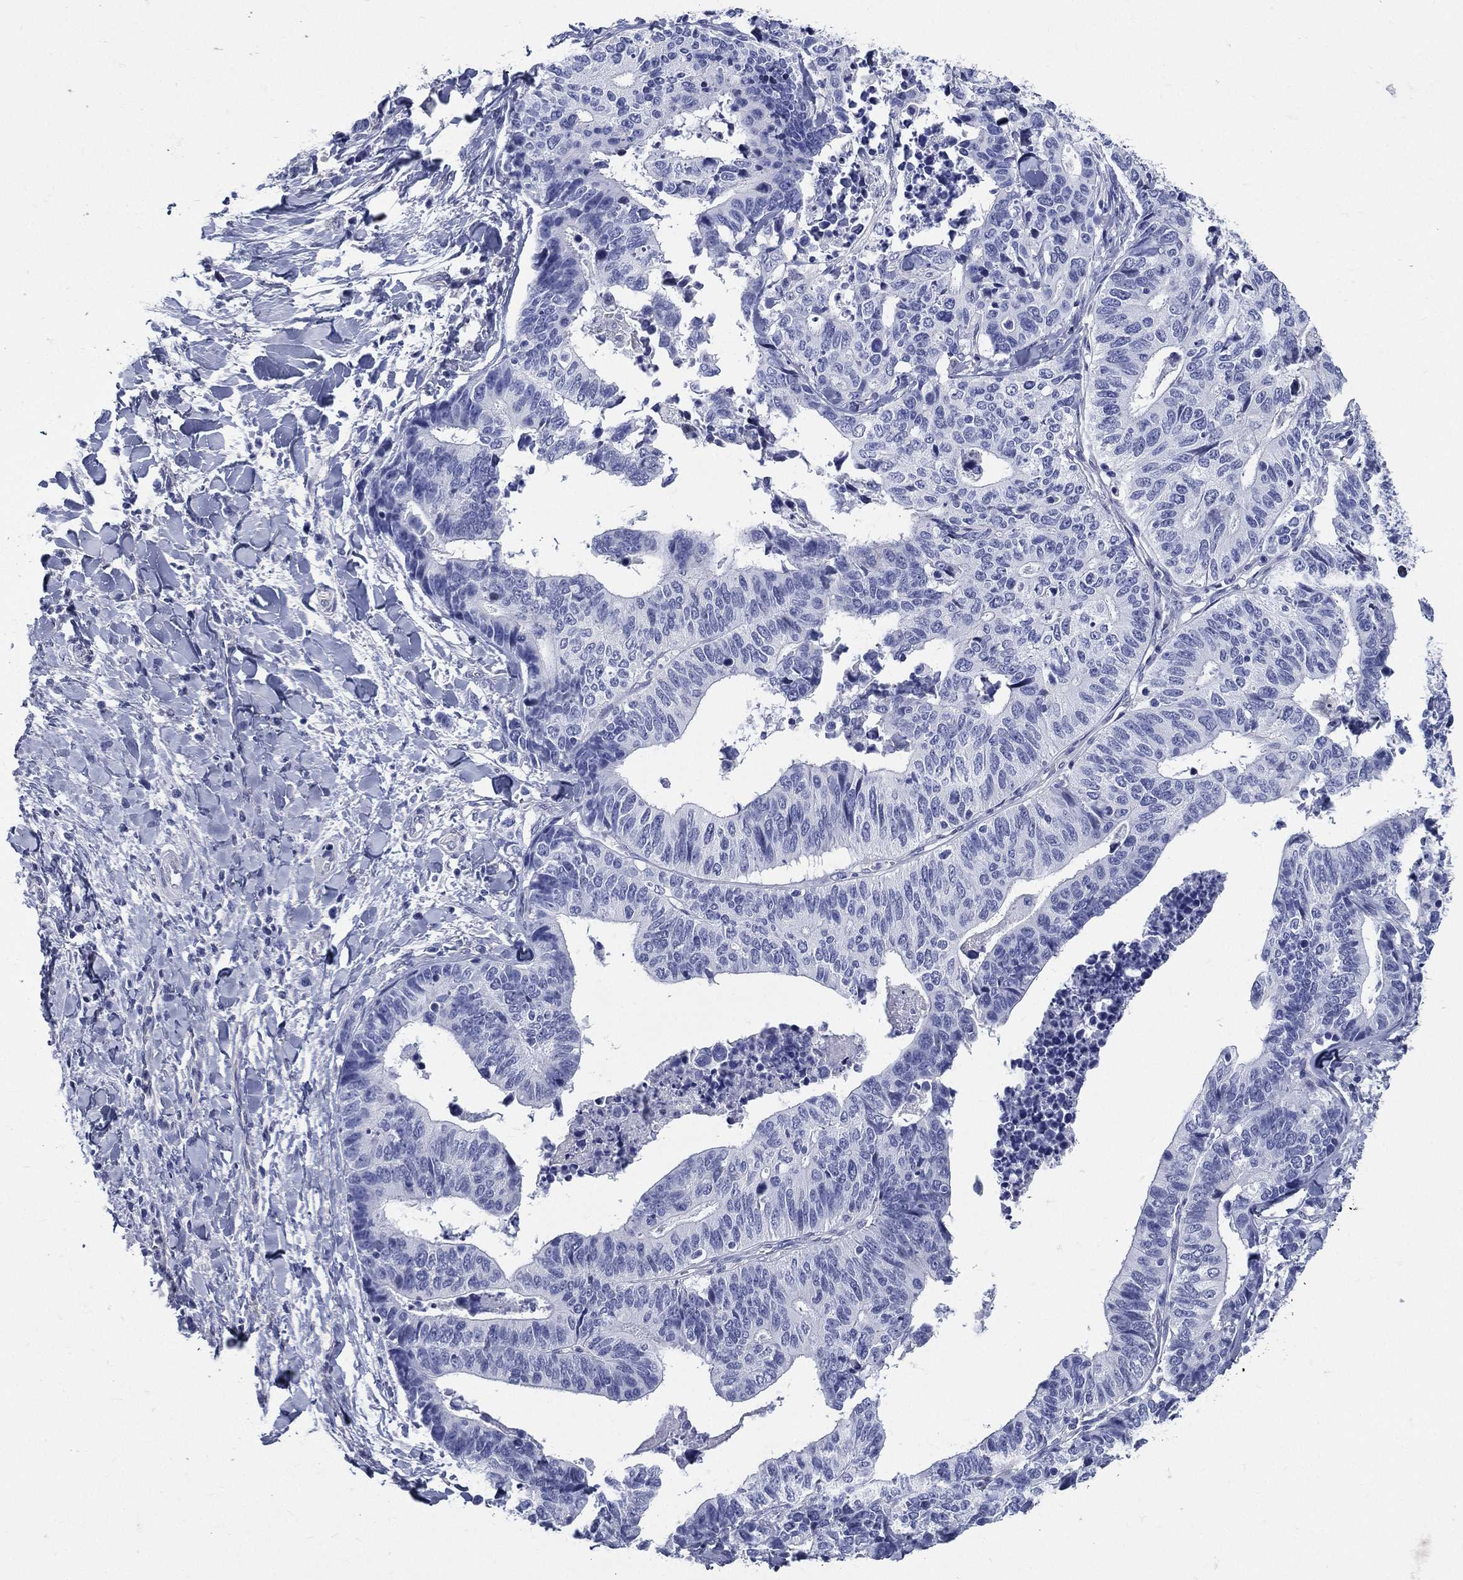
{"staining": {"intensity": "negative", "quantity": "none", "location": "none"}, "tissue": "stomach cancer", "cell_type": "Tumor cells", "image_type": "cancer", "snomed": [{"axis": "morphology", "description": "Adenocarcinoma, NOS"}, {"axis": "topography", "description": "Stomach, upper"}], "caption": "This is an immunohistochemistry (IHC) micrograph of stomach cancer. There is no expression in tumor cells.", "gene": "DPYS", "patient": {"sex": "female", "age": 67}}